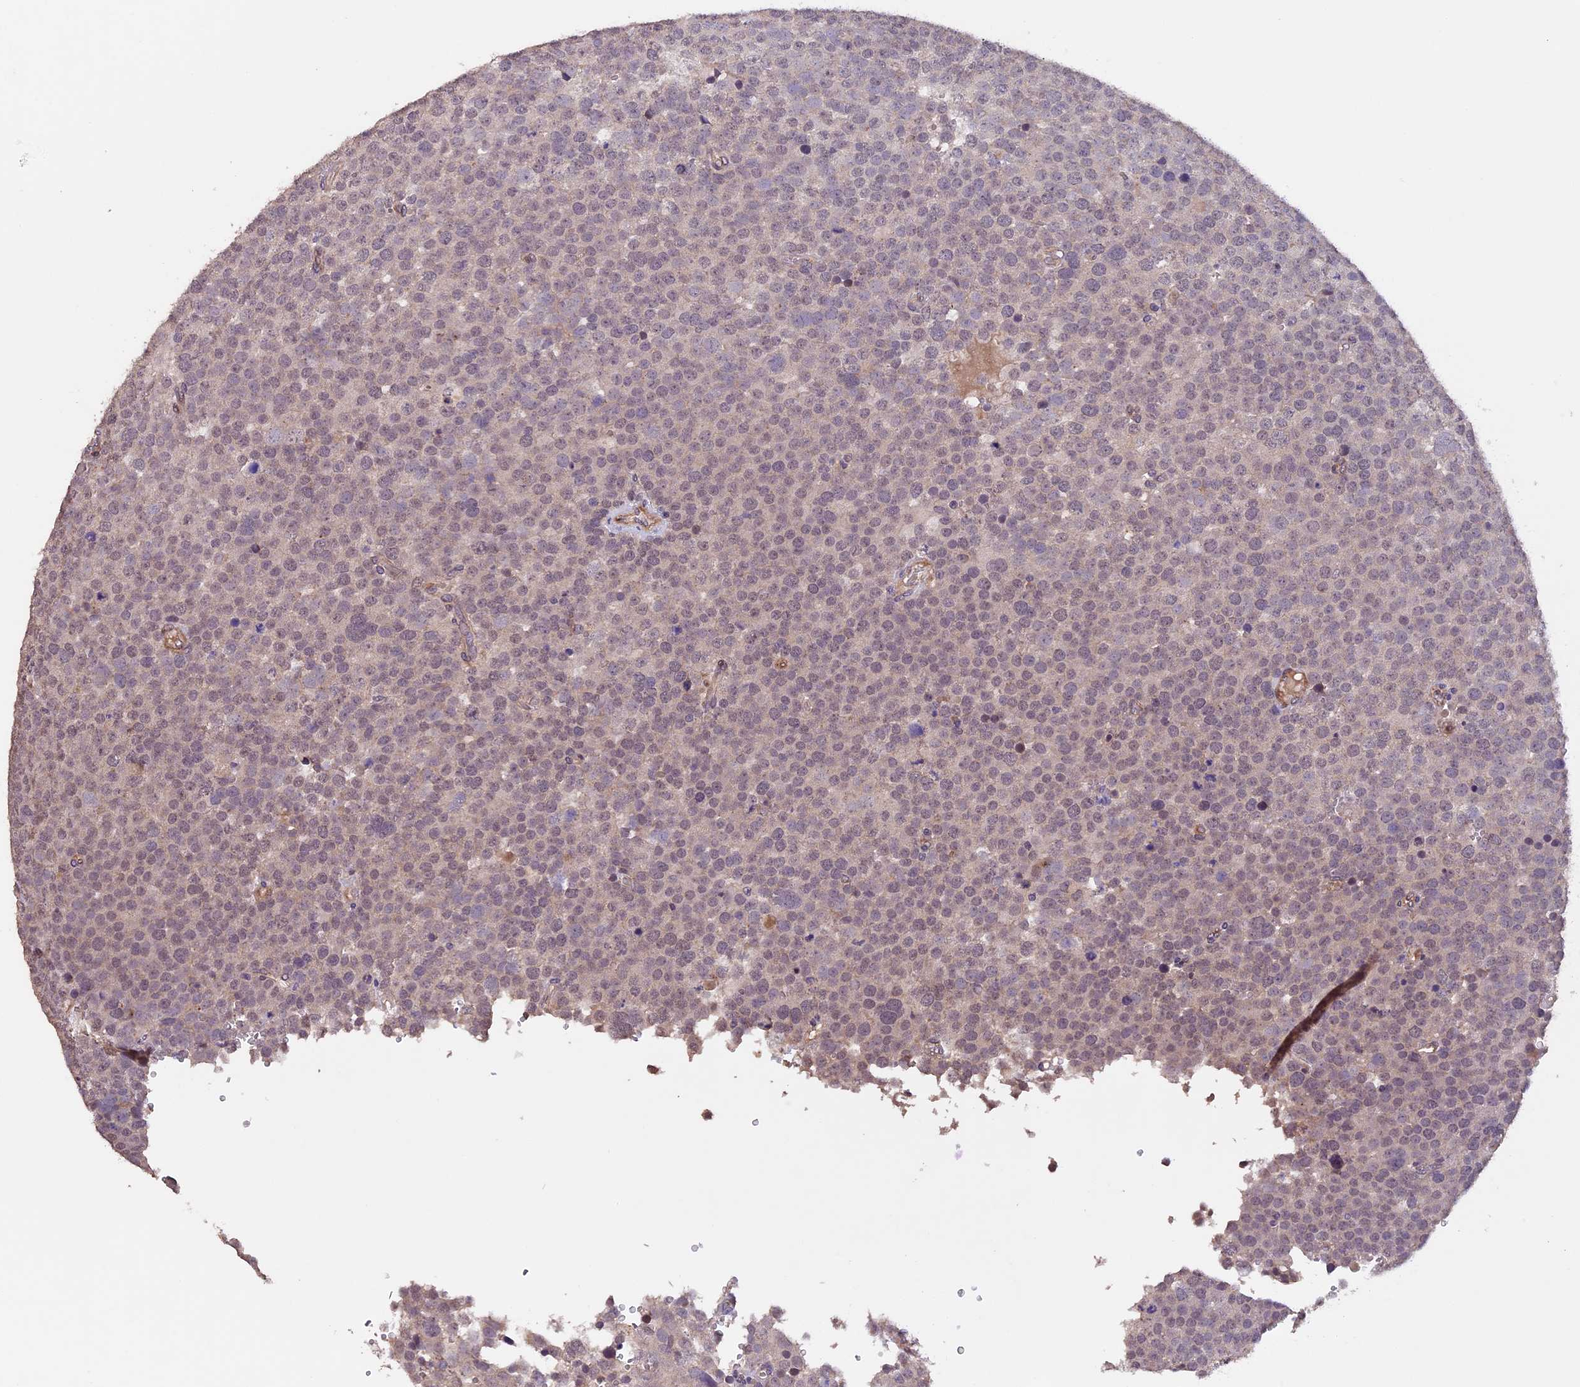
{"staining": {"intensity": "negative", "quantity": "none", "location": "none"}, "tissue": "testis cancer", "cell_type": "Tumor cells", "image_type": "cancer", "snomed": [{"axis": "morphology", "description": "Seminoma, NOS"}, {"axis": "topography", "description": "Testis"}], "caption": "Micrograph shows no protein positivity in tumor cells of testis seminoma tissue.", "gene": "GNB5", "patient": {"sex": "male", "age": 71}}